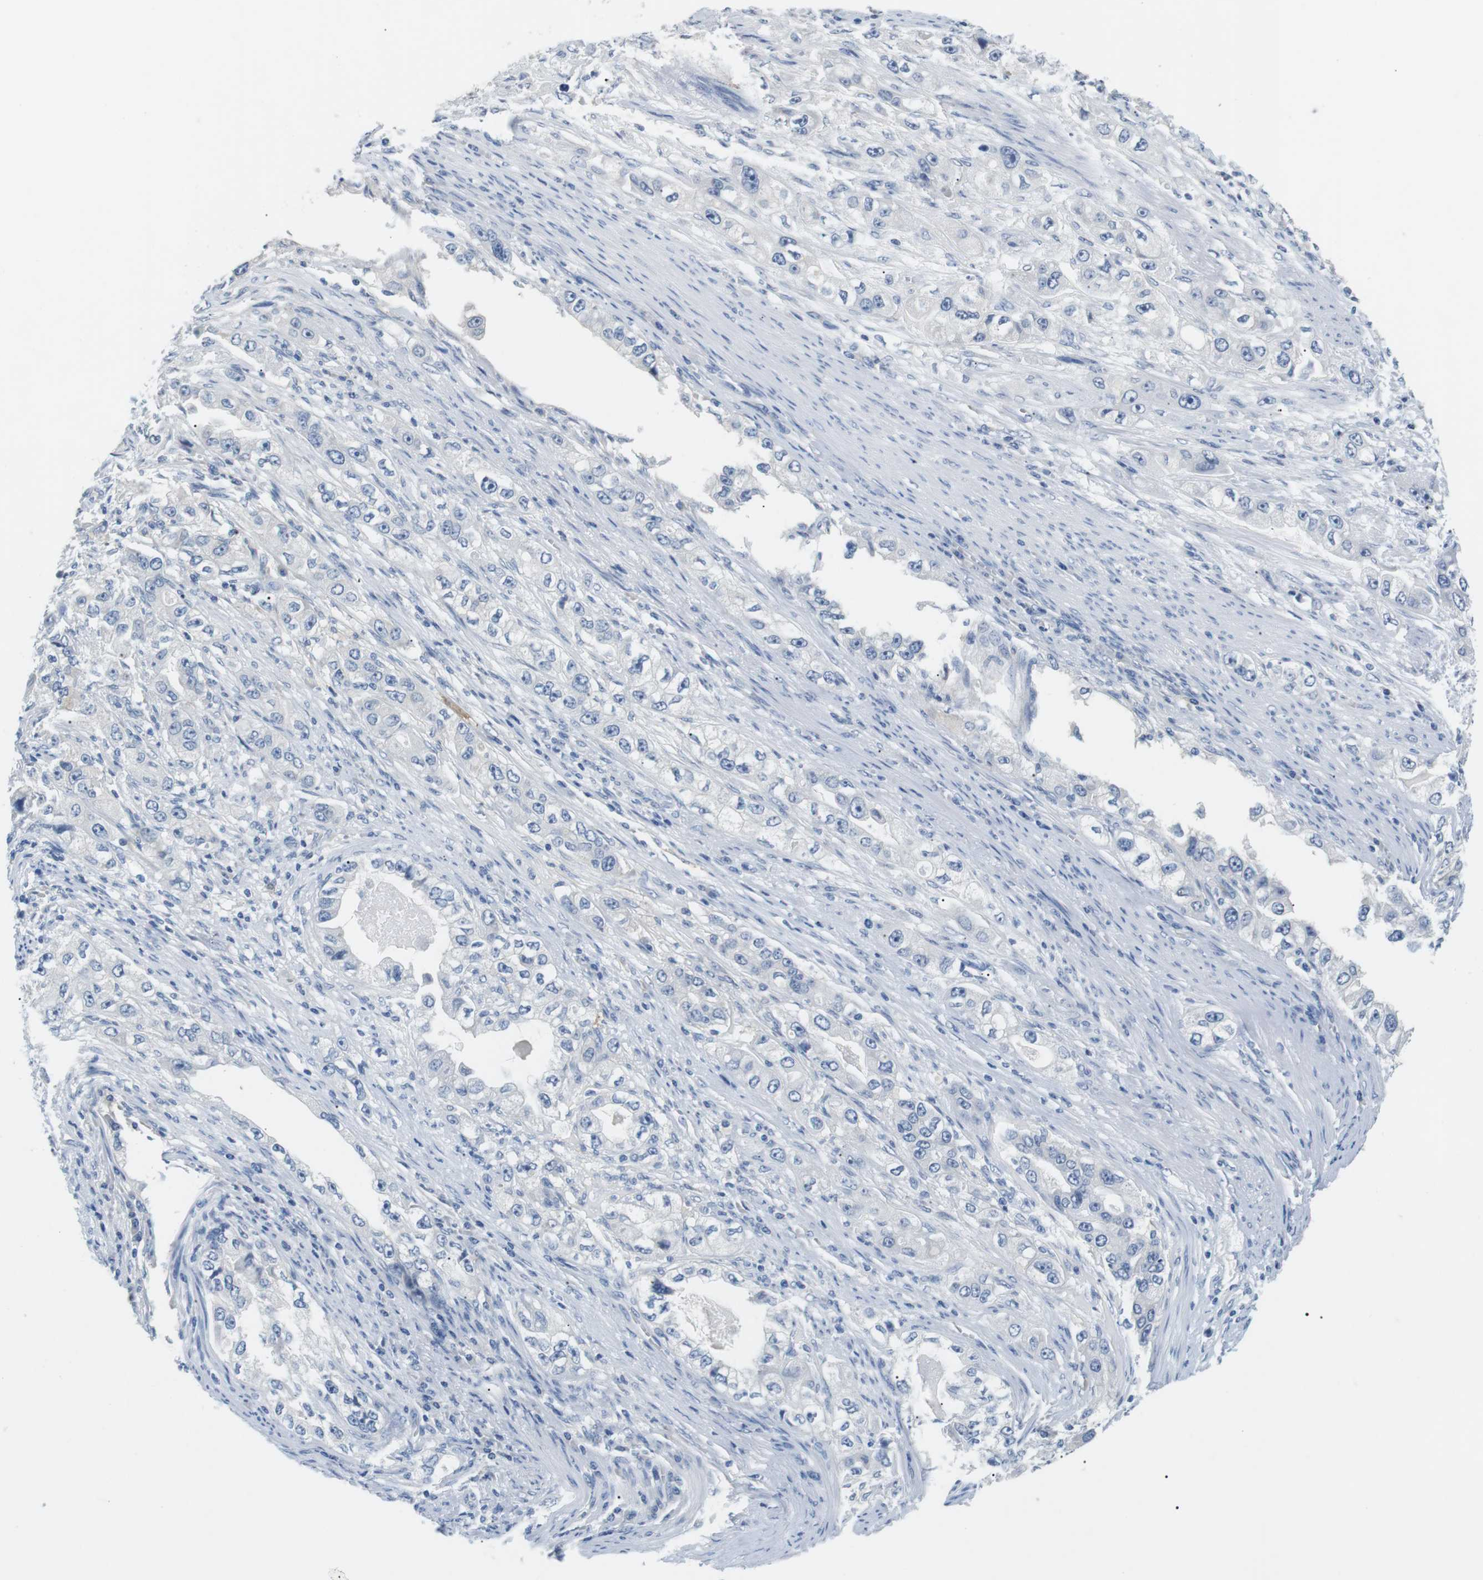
{"staining": {"intensity": "negative", "quantity": "none", "location": "none"}, "tissue": "stomach cancer", "cell_type": "Tumor cells", "image_type": "cancer", "snomed": [{"axis": "morphology", "description": "Adenocarcinoma, NOS"}, {"axis": "topography", "description": "Stomach, lower"}], "caption": "High power microscopy photomicrograph of an immunohistochemistry image of stomach cancer, revealing no significant staining in tumor cells.", "gene": "FCGRT", "patient": {"sex": "female", "age": 93}}